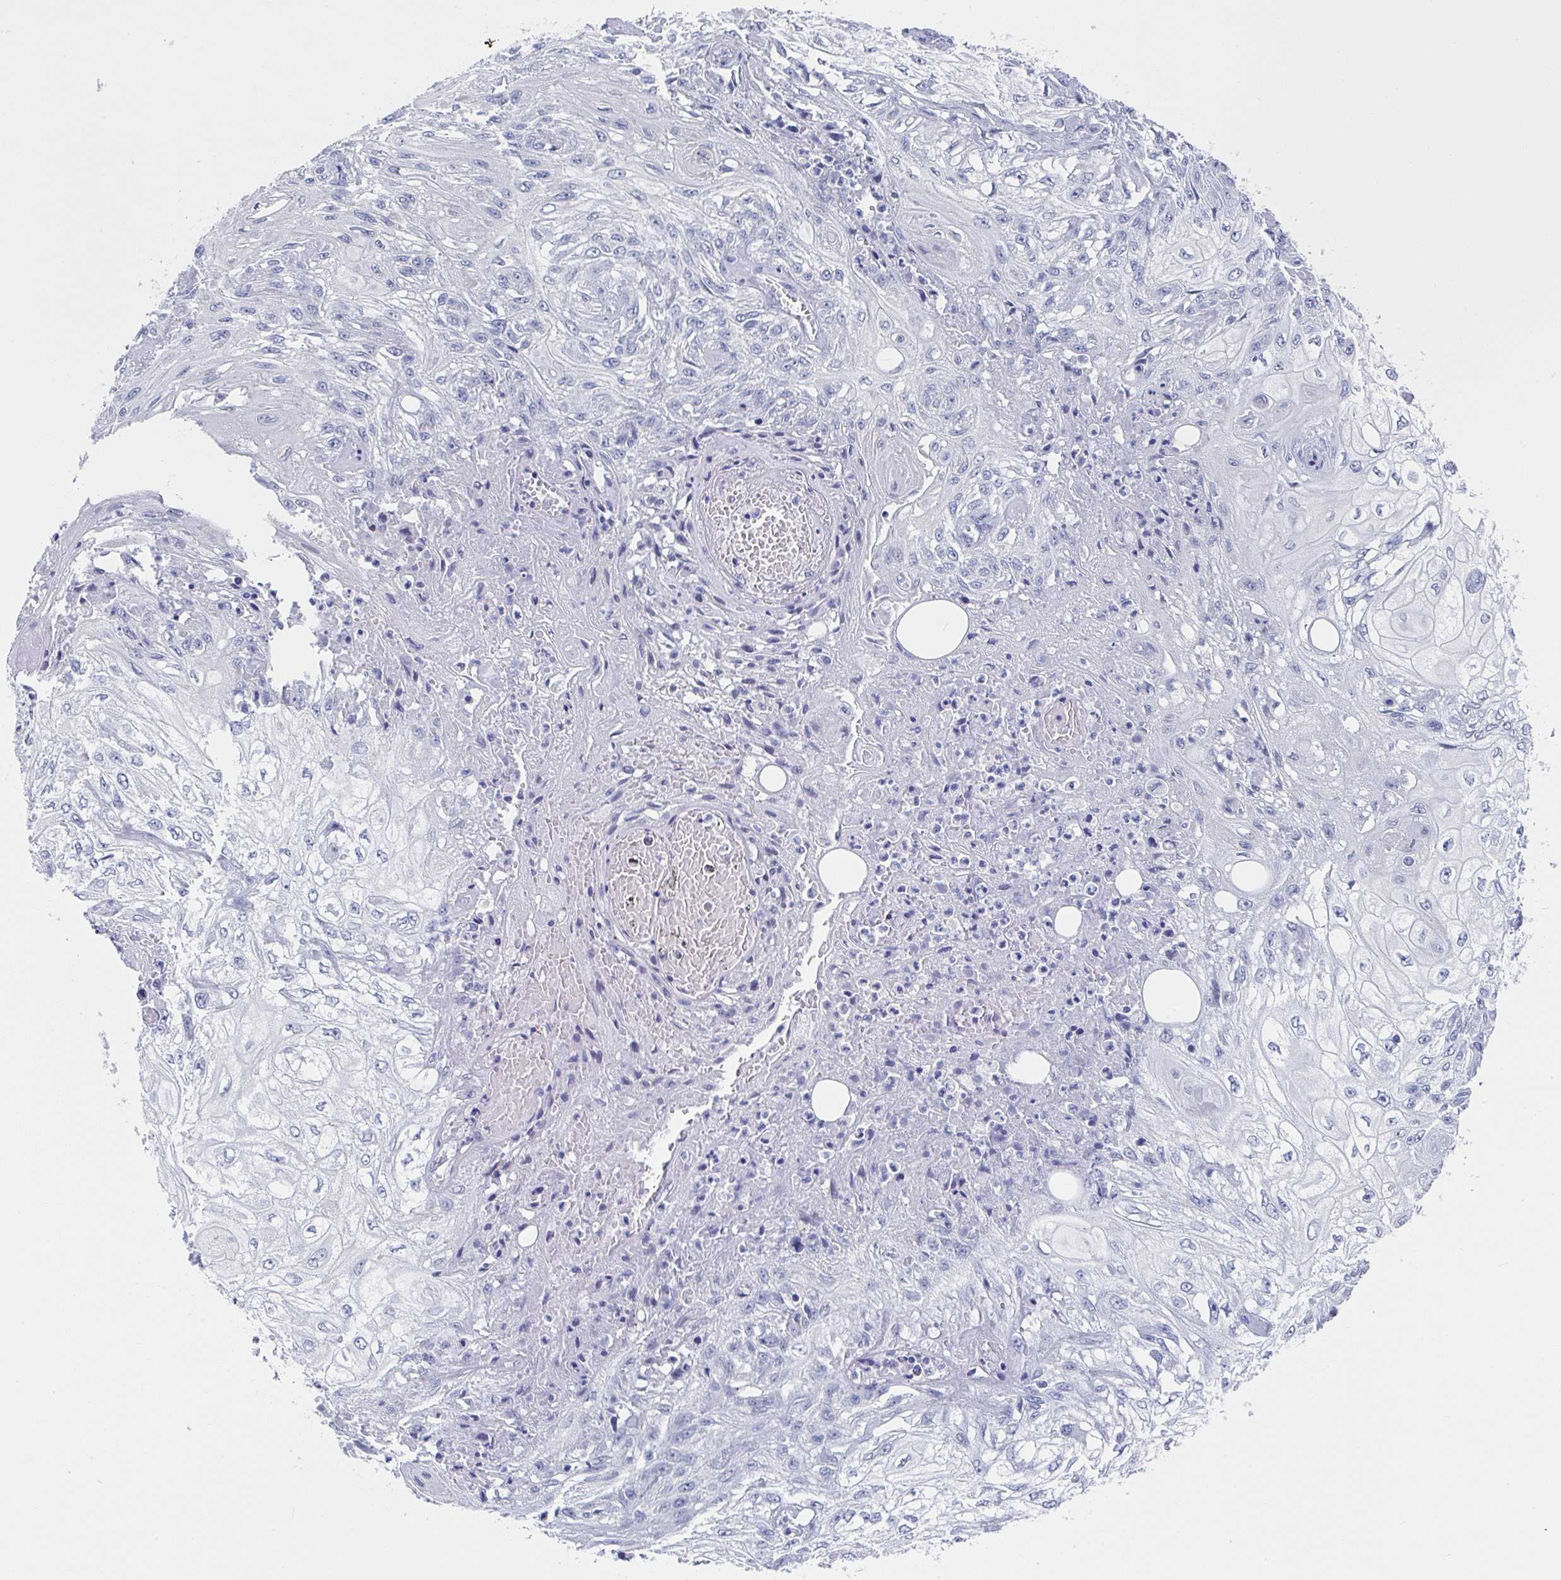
{"staining": {"intensity": "negative", "quantity": "none", "location": "none"}, "tissue": "skin cancer", "cell_type": "Tumor cells", "image_type": "cancer", "snomed": [{"axis": "morphology", "description": "Squamous cell carcinoma, NOS"}, {"axis": "morphology", "description": "Squamous cell carcinoma, metastatic, NOS"}, {"axis": "topography", "description": "Skin"}, {"axis": "topography", "description": "Lymph node"}], "caption": "Immunohistochemical staining of human squamous cell carcinoma (skin) displays no significant staining in tumor cells.", "gene": "TNFRSF8", "patient": {"sex": "male", "age": 75}}